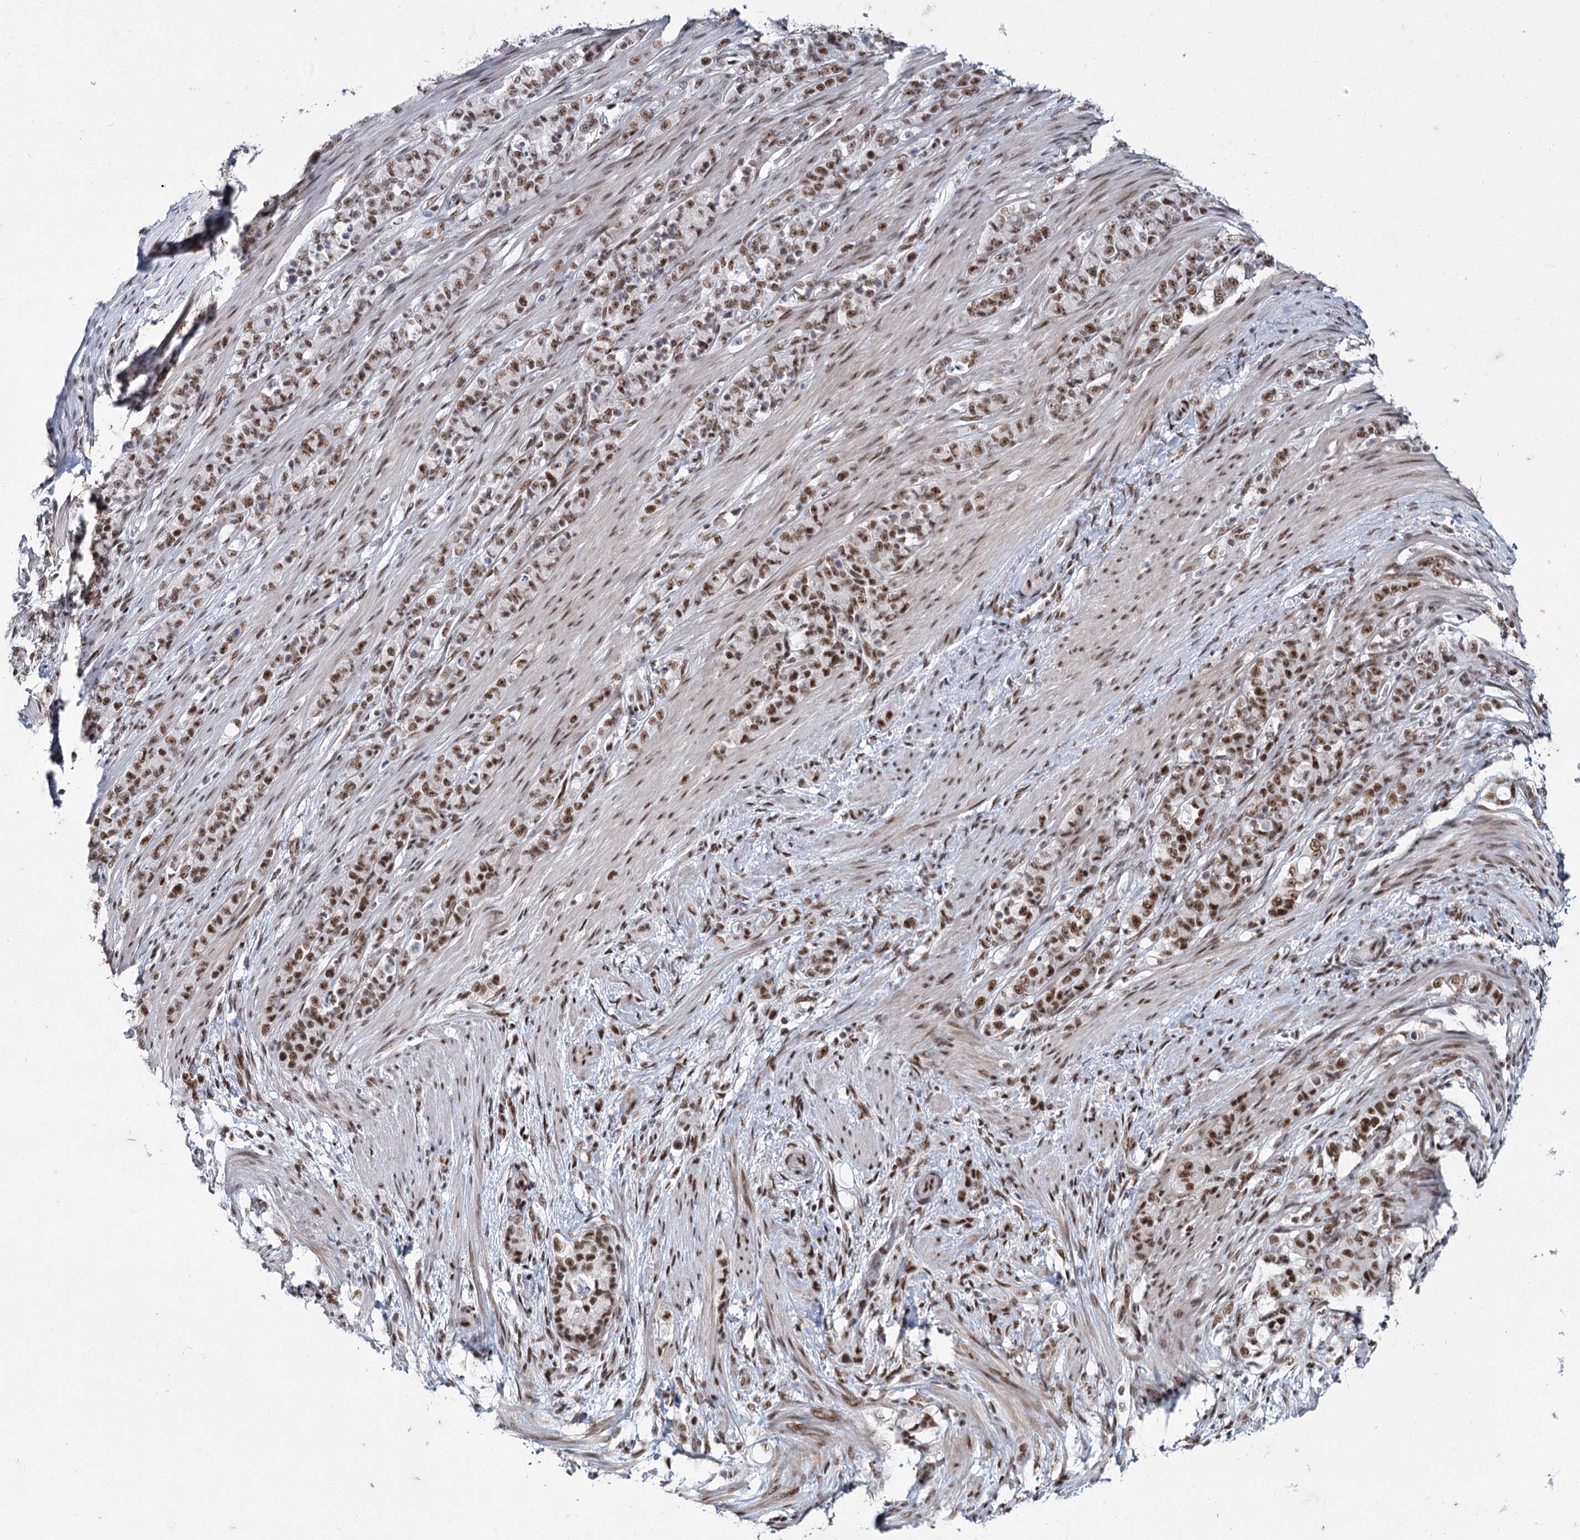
{"staining": {"intensity": "moderate", "quantity": ">75%", "location": "nuclear"}, "tissue": "stomach cancer", "cell_type": "Tumor cells", "image_type": "cancer", "snomed": [{"axis": "morphology", "description": "Adenocarcinoma, NOS"}, {"axis": "topography", "description": "Stomach"}], "caption": "The histopathology image shows staining of stomach cancer (adenocarcinoma), revealing moderate nuclear protein expression (brown color) within tumor cells.", "gene": "SCAF8", "patient": {"sex": "female", "age": 79}}